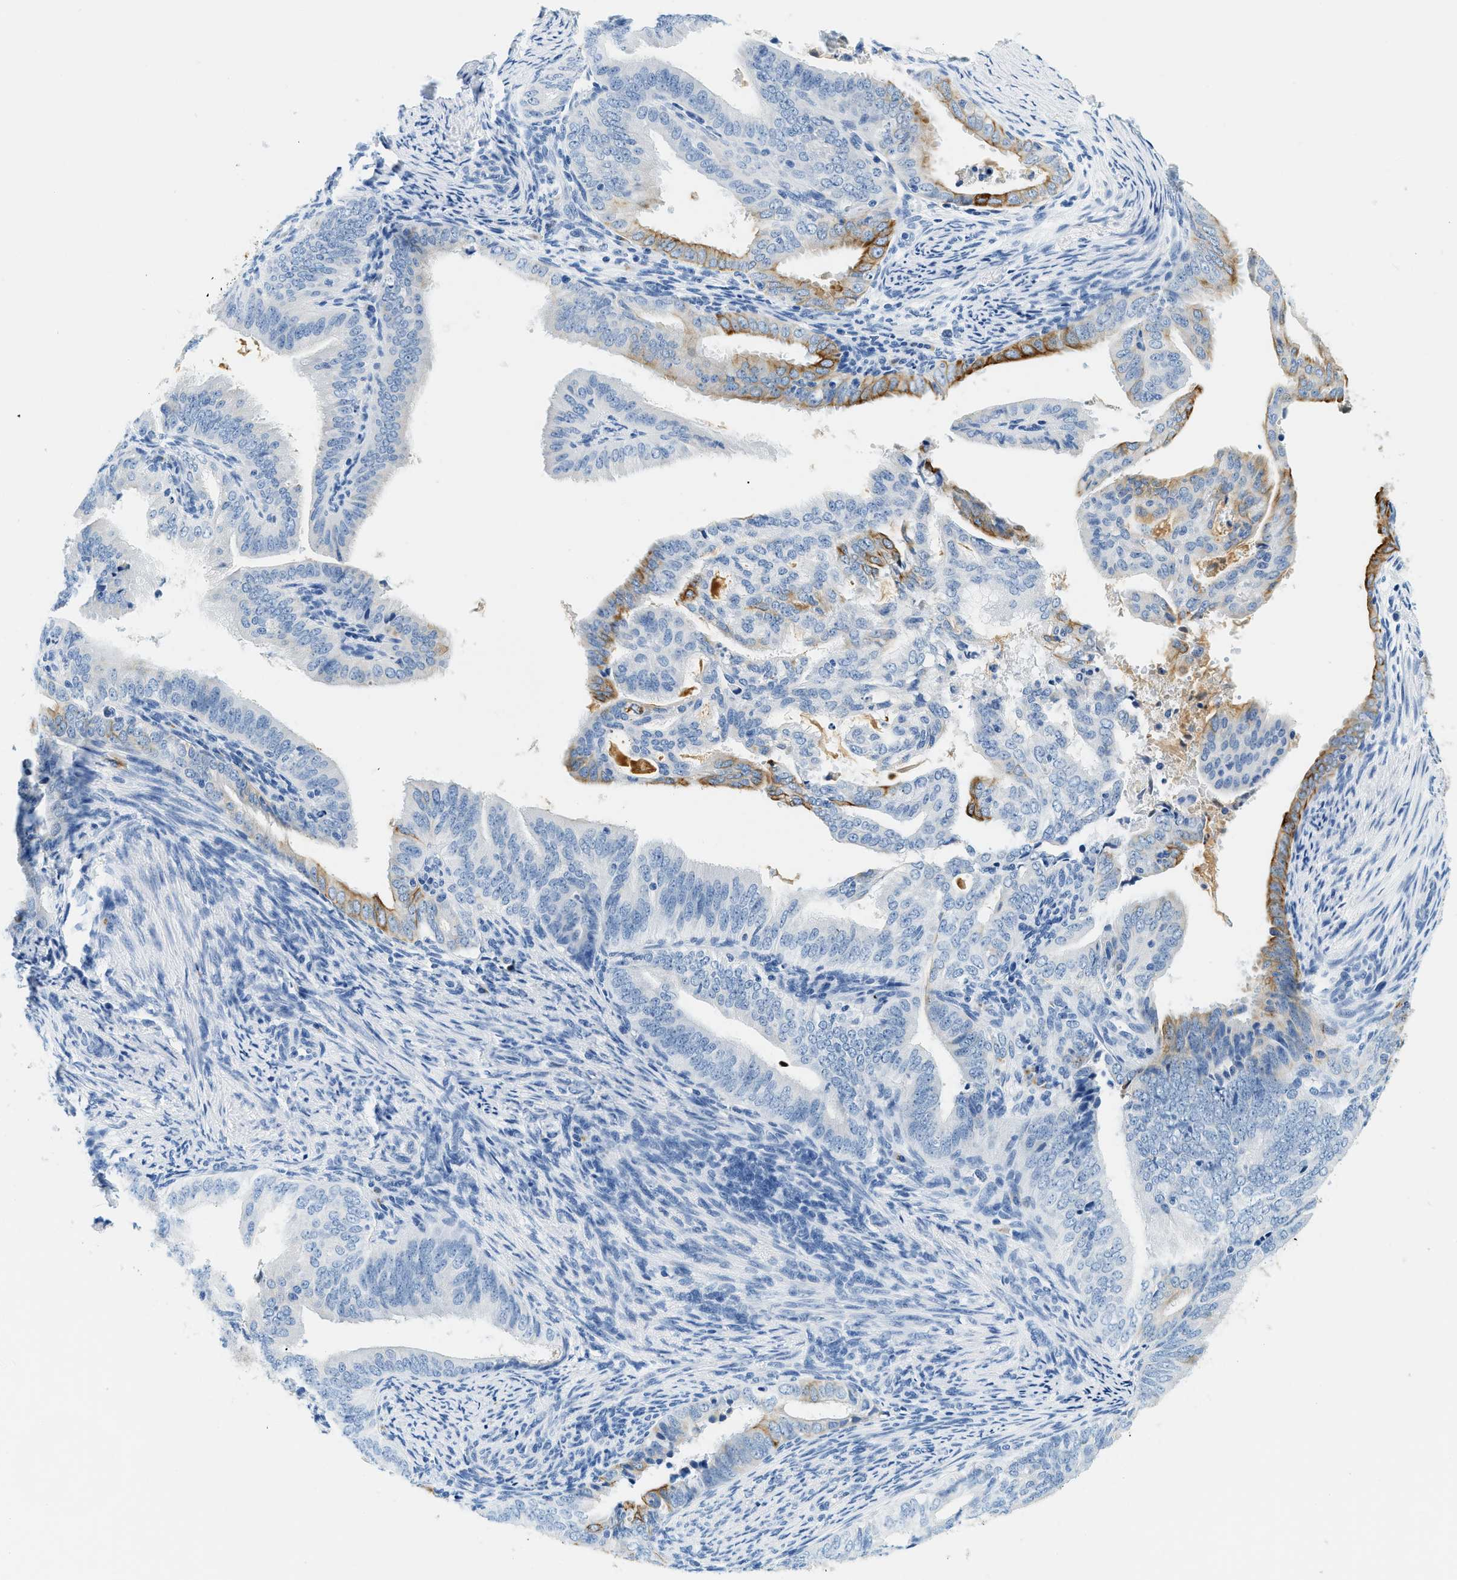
{"staining": {"intensity": "strong", "quantity": "<25%", "location": "cytoplasmic/membranous"}, "tissue": "endometrial cancer", "cell_type": "Tumor cells", "image_type": "cancer", "snomed": [{"axis": "morphology", "description": "Adenocarcinoma, NOS"}, {"axis": "topography", "description": "Endometrium"}], "caption": "This is a histology image of IHC staining of endometrial adenocarcinoma, which shows strong positivity in the cytoplasmic/membranous of tumor cells.", "gene": "STXBP2", "patient": {"sex": "female", "age": 58}}